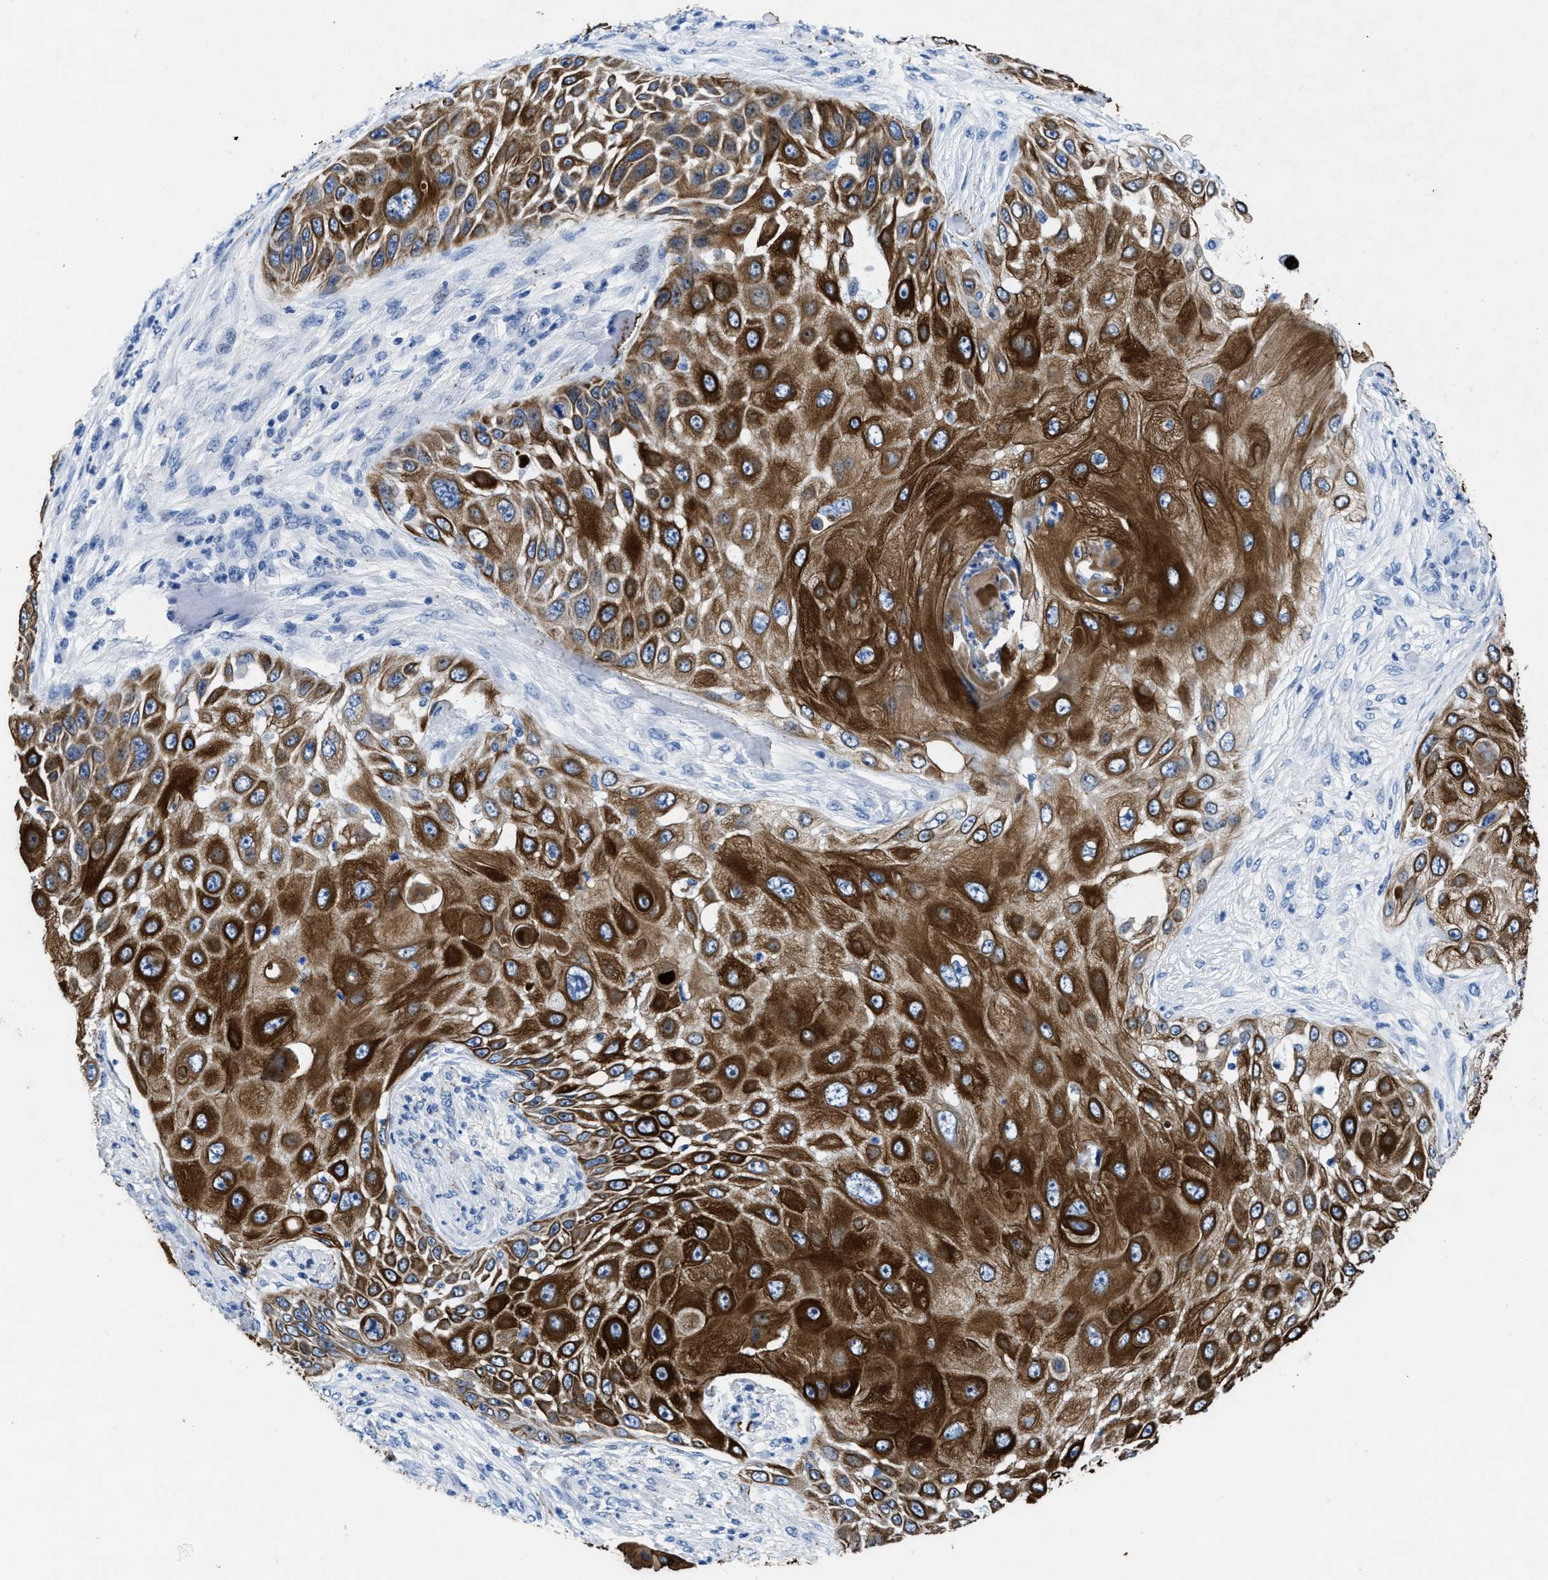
{"staining": {"intensity": "strong", "quantity": ">75%", "location": "cytoplasmic/membranous"}, "tissue": "skin cancer", "cell_type": "Tumor cells", "image_type": "cancer", "snomed": [{"axis": "morphology", "description": "Squamous cell carcinoma, NOS"}, {"axis": "topography", "description": "Skin"}], "caption": "A brown stain labels strong cytoplasmic/membranous staining of a protein in squamous cell carcinoma (skin) tumor cells.", "gene": "TMEM68", "patient": {"sex": "female", "age": 44}}